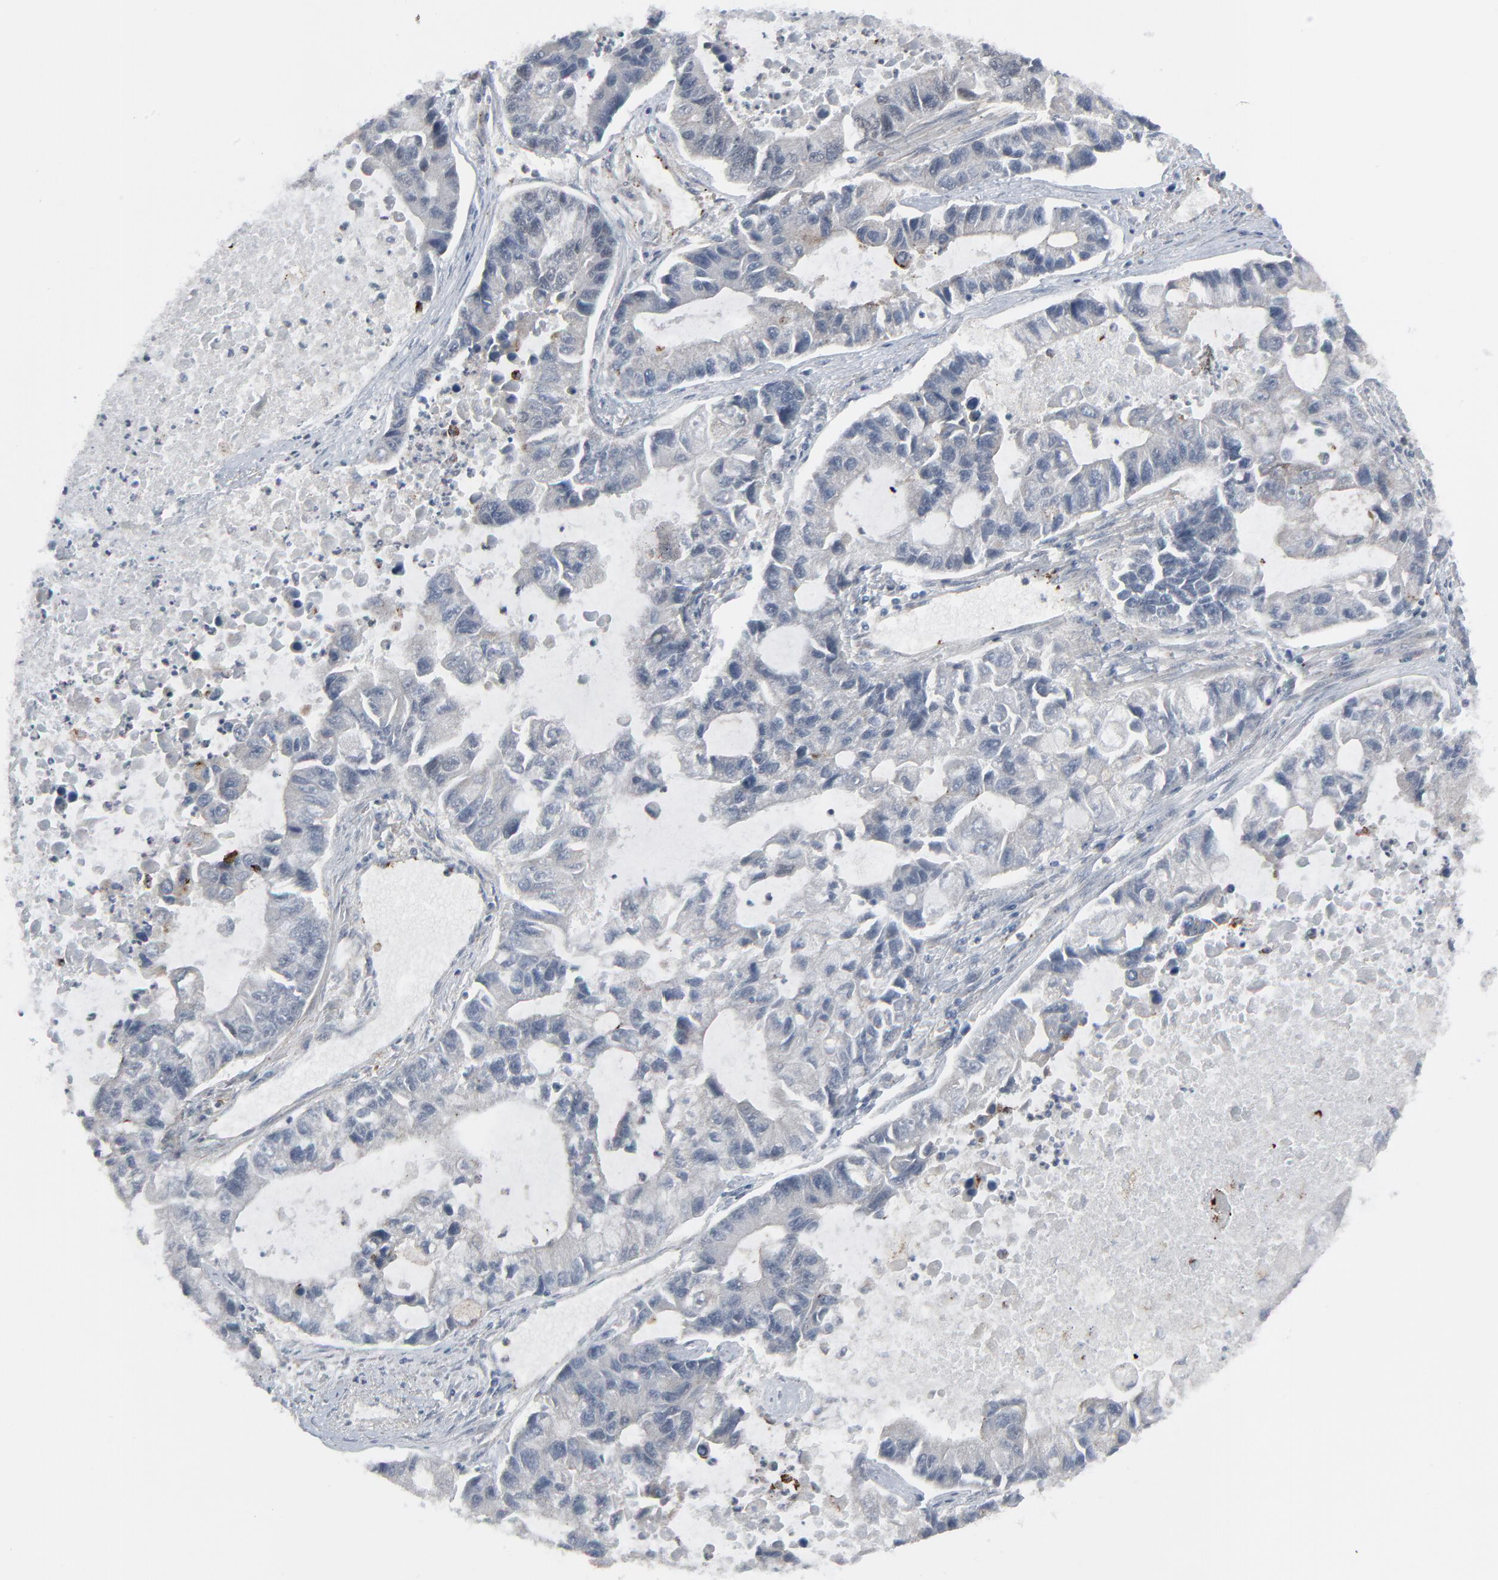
{"staining": {"intensity": "negative", "quantity": "none", "location": "none"}, "tissue": "lung cancer", "cell_type": "Tumor cells", "image_type": "cancer", "snomed": [{"axis": "morphology", "description": "Adenocarcinoma, NOS"}, {"axis": "topography", "description": "Lung"}], "caption": "Immunohistochemistry (IHC) histopathology image of neoplastic tissue: adenocarcinoma (lung) stained with DAB shows no significant protein positivity in tumor cells.", "gene": "NEUROD1", "patient": {"sex": "female", "age": 51}}